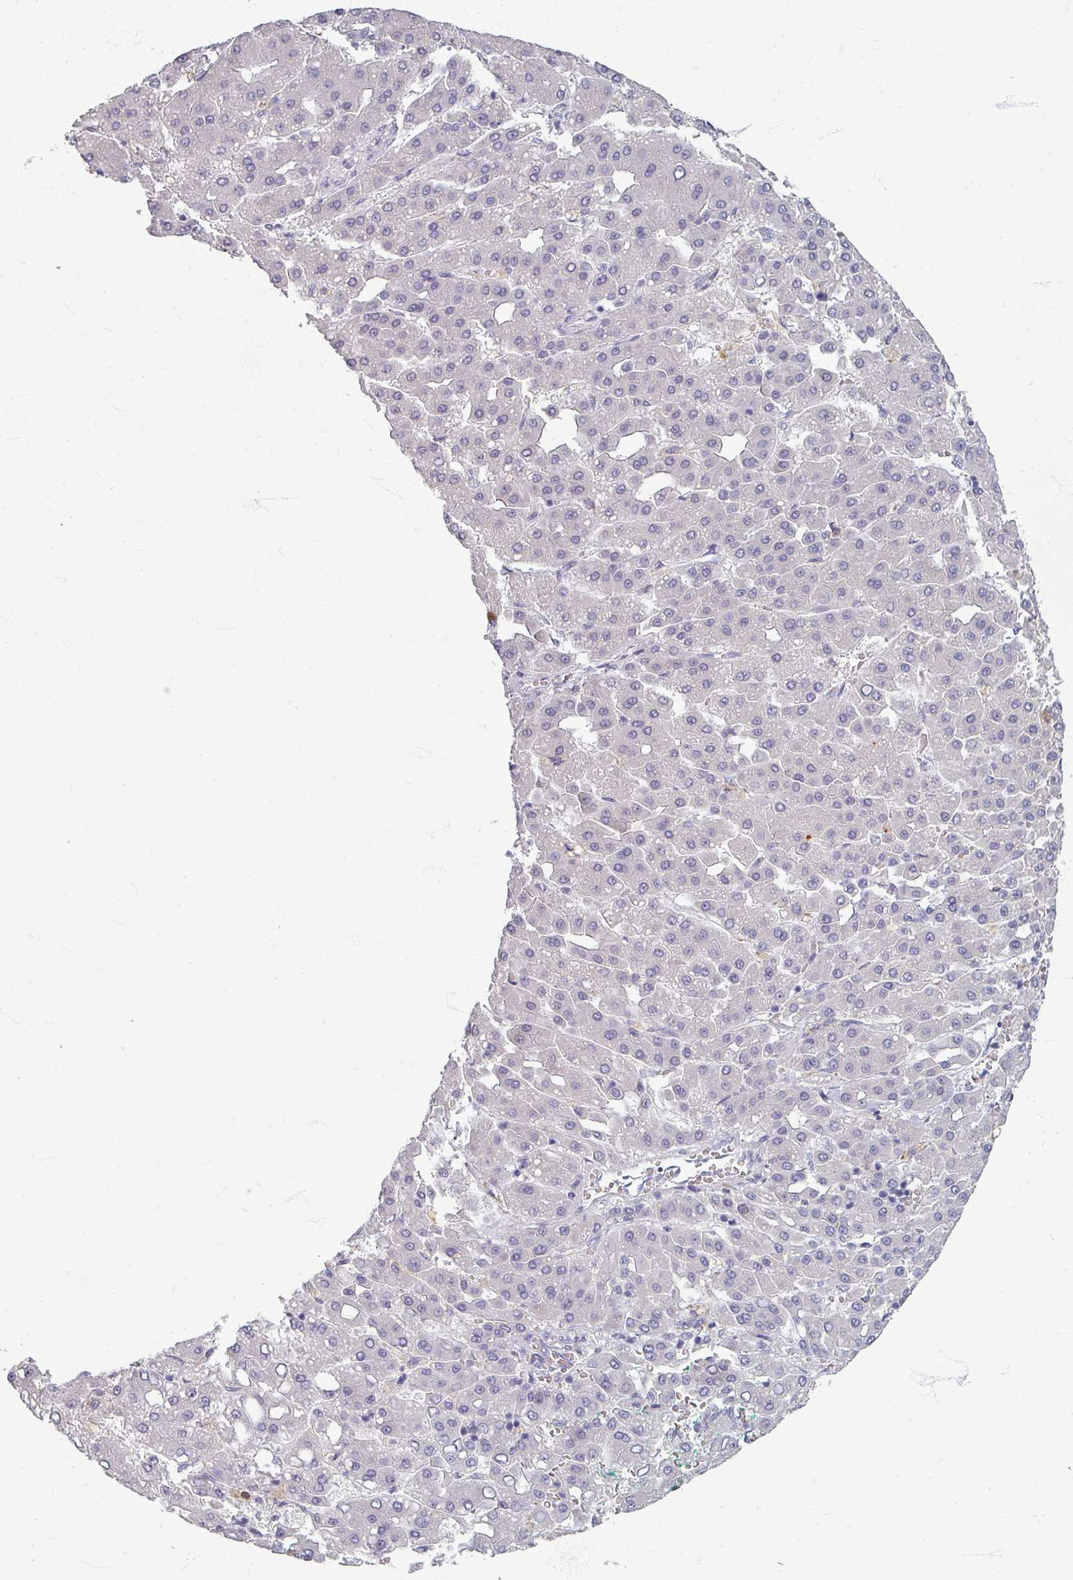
{"staining": {"intensity": "negative", "quantity": "none", "location": "none"}, "tissue": "liver cancer", "cell_type": "Tumor cells", "image_type": "cancer", "snomed": [{"axis": "morphology", "description": "Carcinoma, Hepatocellular, NOS"}, {"axis": "topography", "description": "Liver"}], "caption": "Liver cancer (hepatocellular carcinoma) was stained to show a protein in brown. There is no significant staining in tumor cells. The staining was performed using DAB to visualize the protein expression in brown, while the nuclei were stained in blue with hematoxylin (Magnification: 20x).", "gene": "ZNF878", "patient": {"sex": "male", "age": 65}}